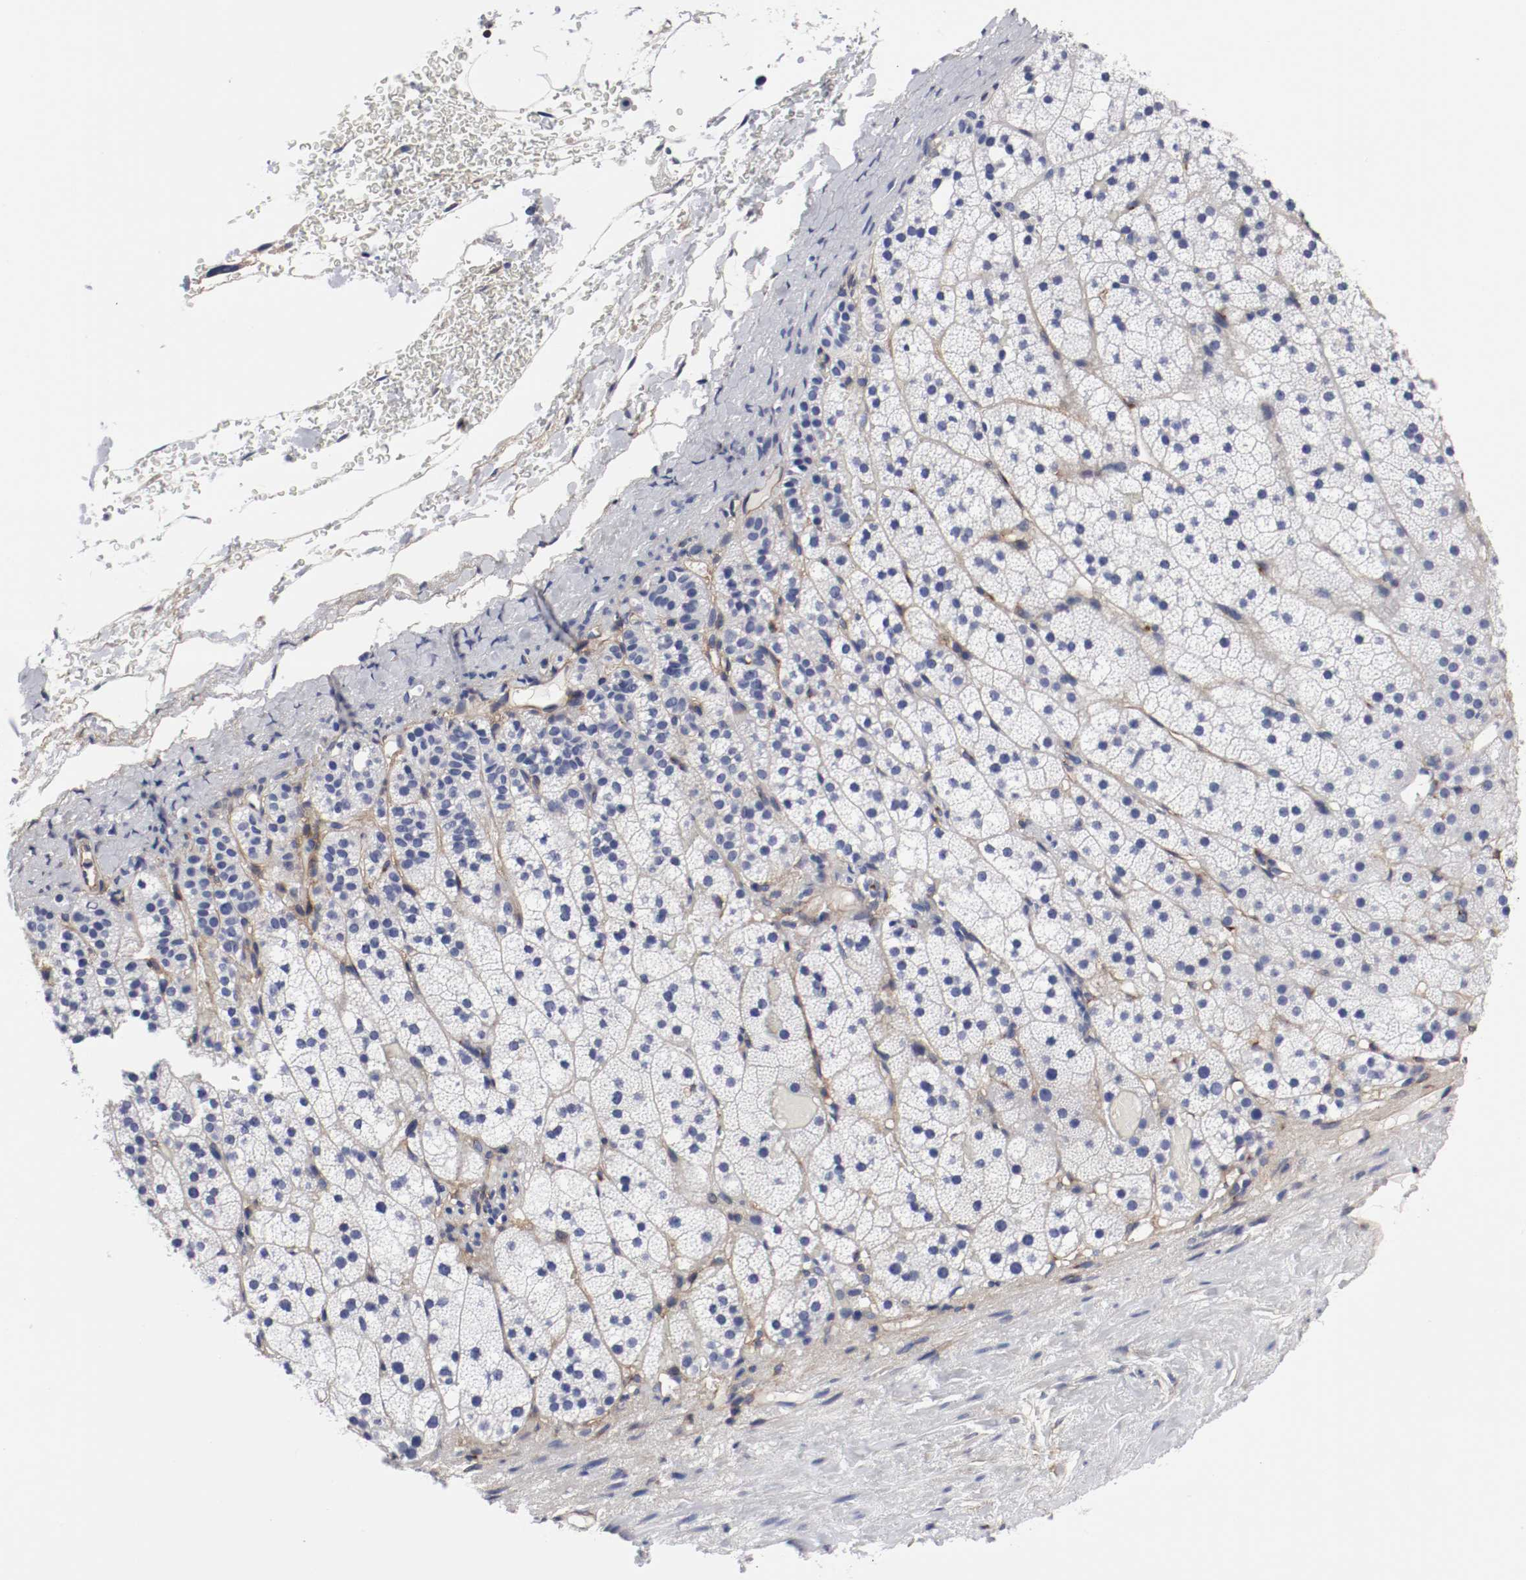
{"staining": {"intensity": "negative", "quantity": "none", "location": "none"}, "tissue": "adrenal gland", "cell_type": "Glandular cells", "image_type": "normal", "snomed": [{"axis": "morphology", "description": "Normal tissue, NOS"}, {"axis": "topography", "description": "Adrenal gland"}], "caption": "The image reveals no significant expression in glandular cells of adrenal gland.", "gene": "IFITM1", "patient": {"sex": "male", "age": 35}}